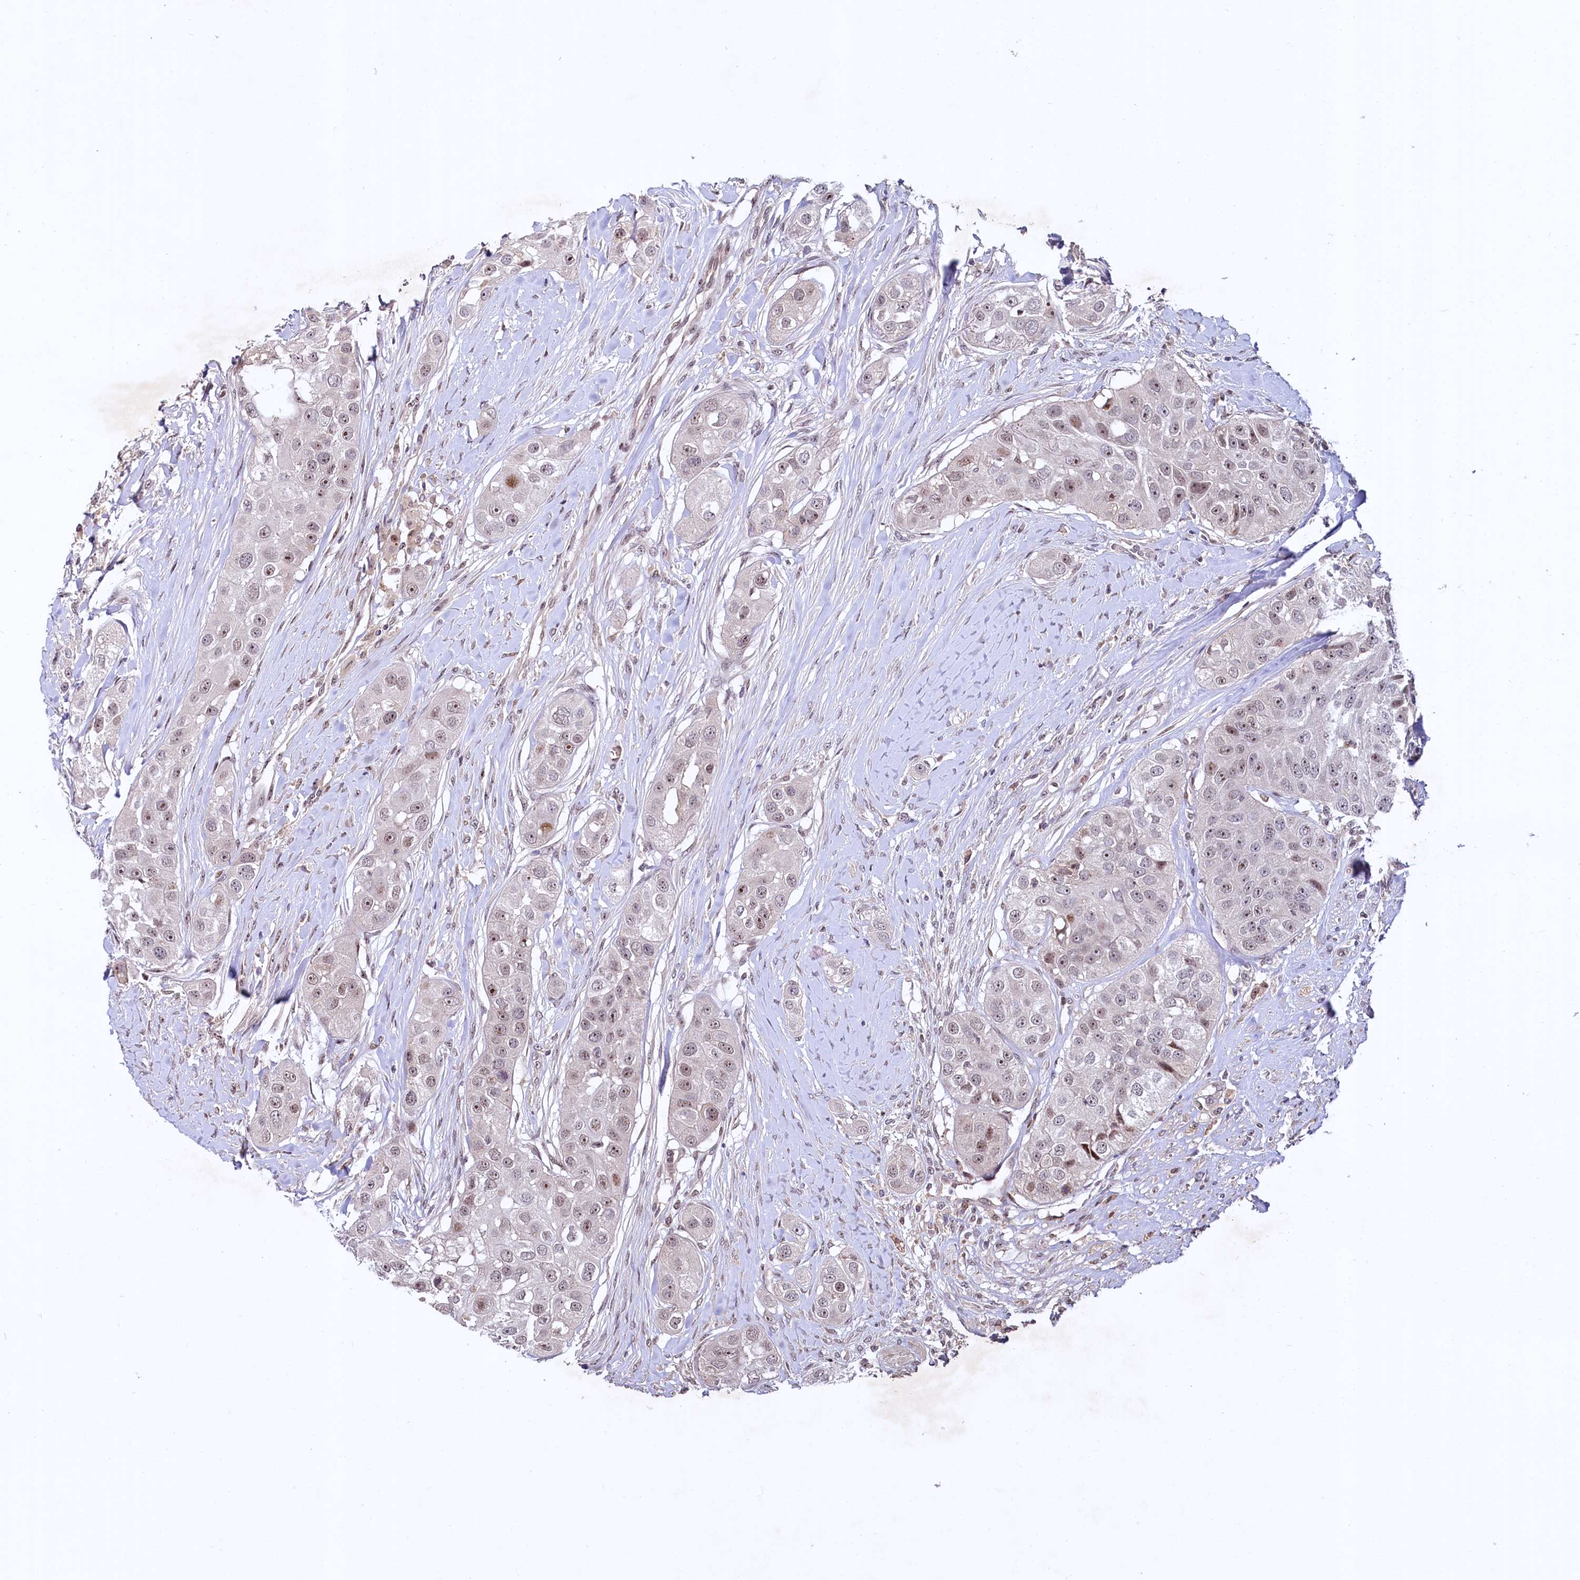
{"staining": {"intensity": "weak", "quantity": "25%-75%", "location": "nuclear"}, "tissue": "head and neck cancer", "cell_type": "Tumor cells", "image_type": "cancer", "snomed": [{"axis": "morphology", "description": "Normal tissue, NOS"}, {"axis": "morphology", "description": "Squamous cell carcinoma, NOS"}, {"axis": "topography", "description": "Skeletal muscle"}, {"axis": "topography", "description": "Head-Neck"}], "caption": "Immunohistochemical staining of human squamous cell carcinoma (head and neck) demonstrates weak nuclear protein expression in approximately 25%-75% of tumor cells.", "gene": "N4BP2L1", "patient": {"sex": "male", "age": 51}}